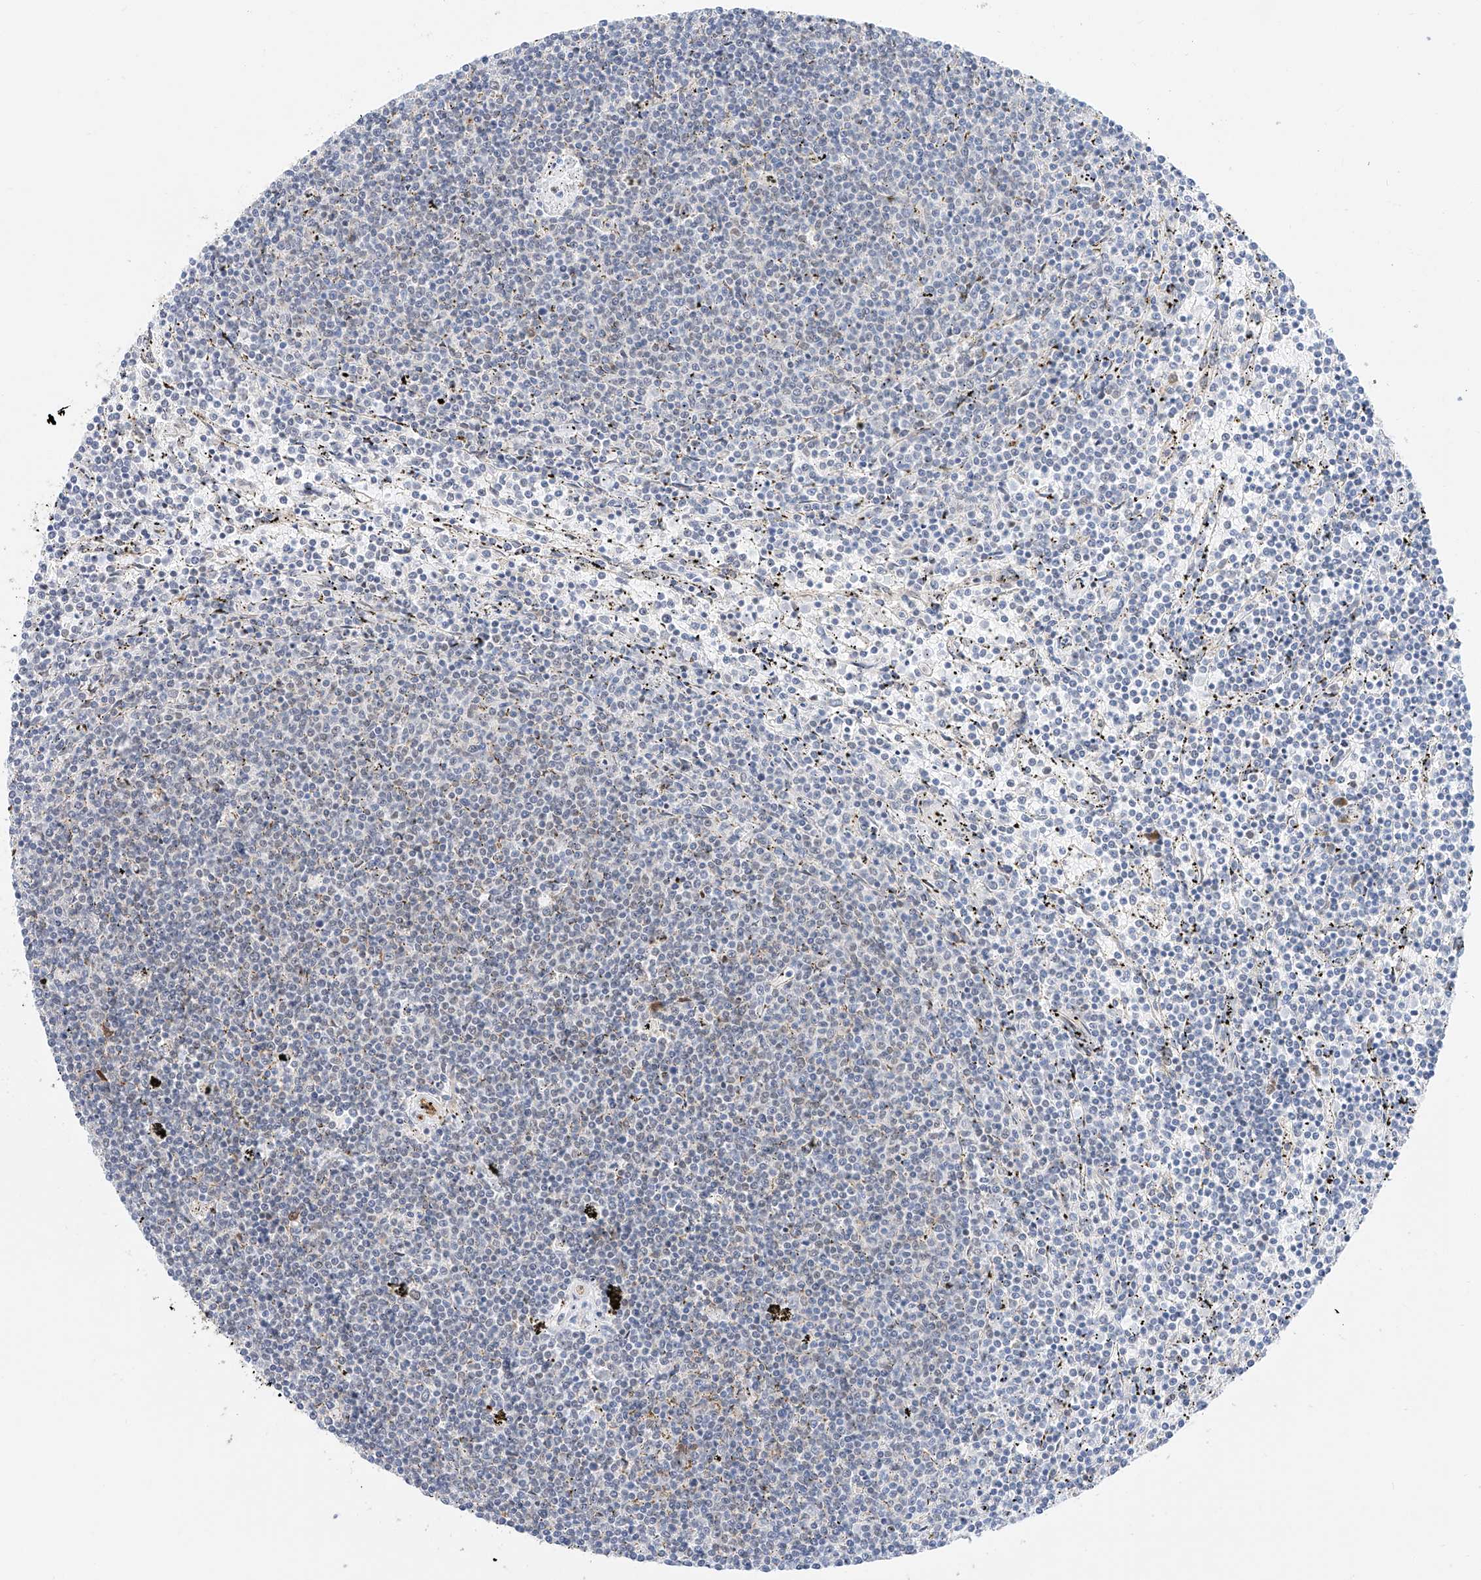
{"staining": {"intensity": "negative", "quantity": "none", "location": "none"}, "tissue": "lymphoma", "cell_type": "Tumor cells", "image_type": "cancer", "snomed": [{"axis": "morphology", "description": "Malignant lymphoma, non-Hodgkin's type, Low grade"}, {"axis": "topography", "description": "Spleen"}], "caption": "Photomicrograph shows no significant protein staining in tumor cells of lymphoma.", "gene": "CARMIL1", "patient": {"sex": "female", "age": 50}}